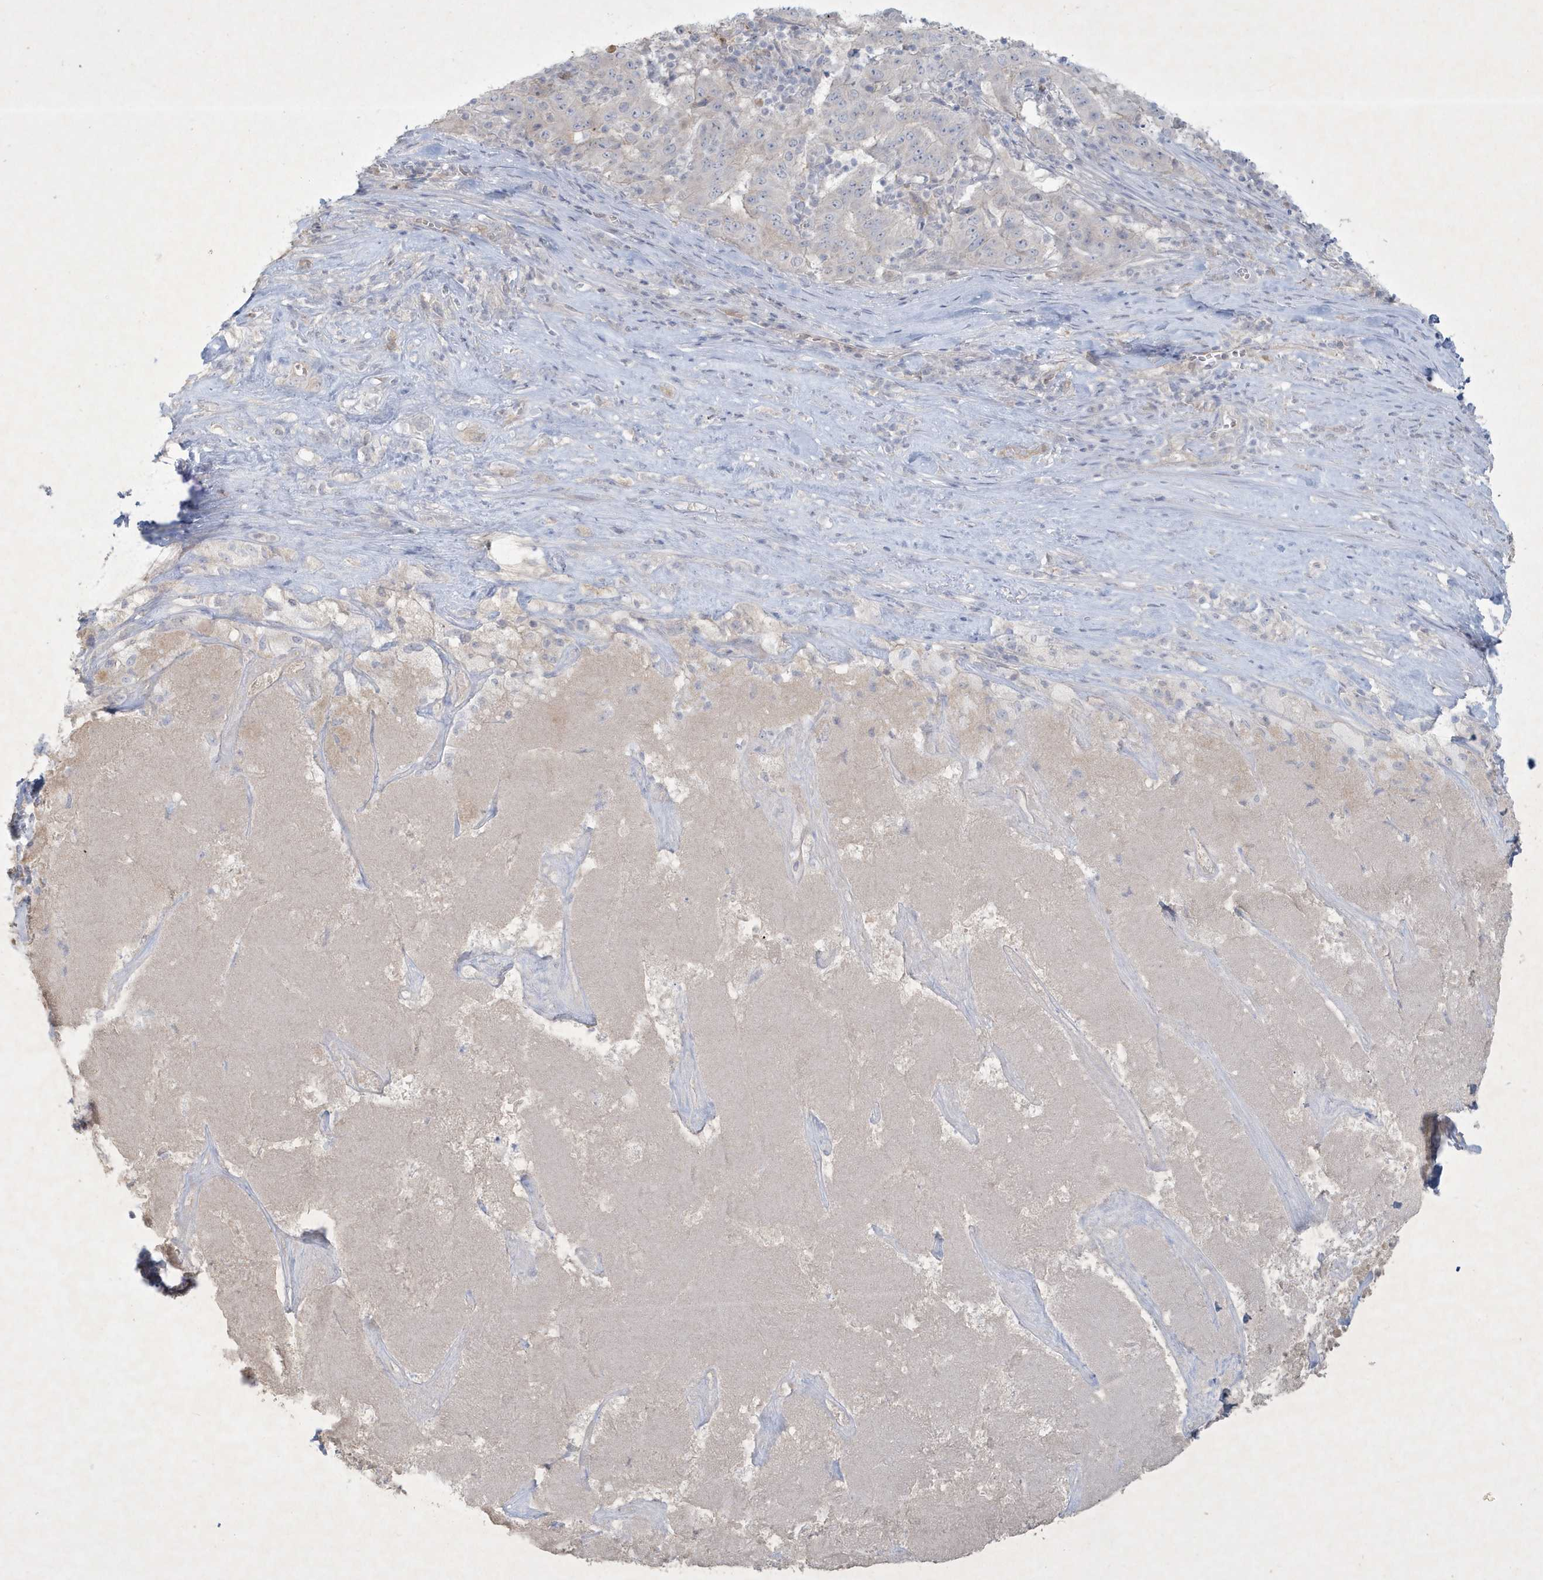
{"staining": {"intensity": "negative", "quantity": "none", "location": "none"}, "tissue": "pancreatic cancer", "cell_type": "Tumor cells", "image_type": "cancer", "snomed": [{"axis": "morphology", "description": "Adenocarcinoma, NOS"}, {"axis": "topography", "description": "Pancreas"}], "caption": "High power microscopy photomicrograph of an immunohistochemistry micrograph of pancreatic cancer, revealing no significant positivity in tumor cells.", "gene": "CCDC24", "patient": {"sex": "male", "age": 63}}